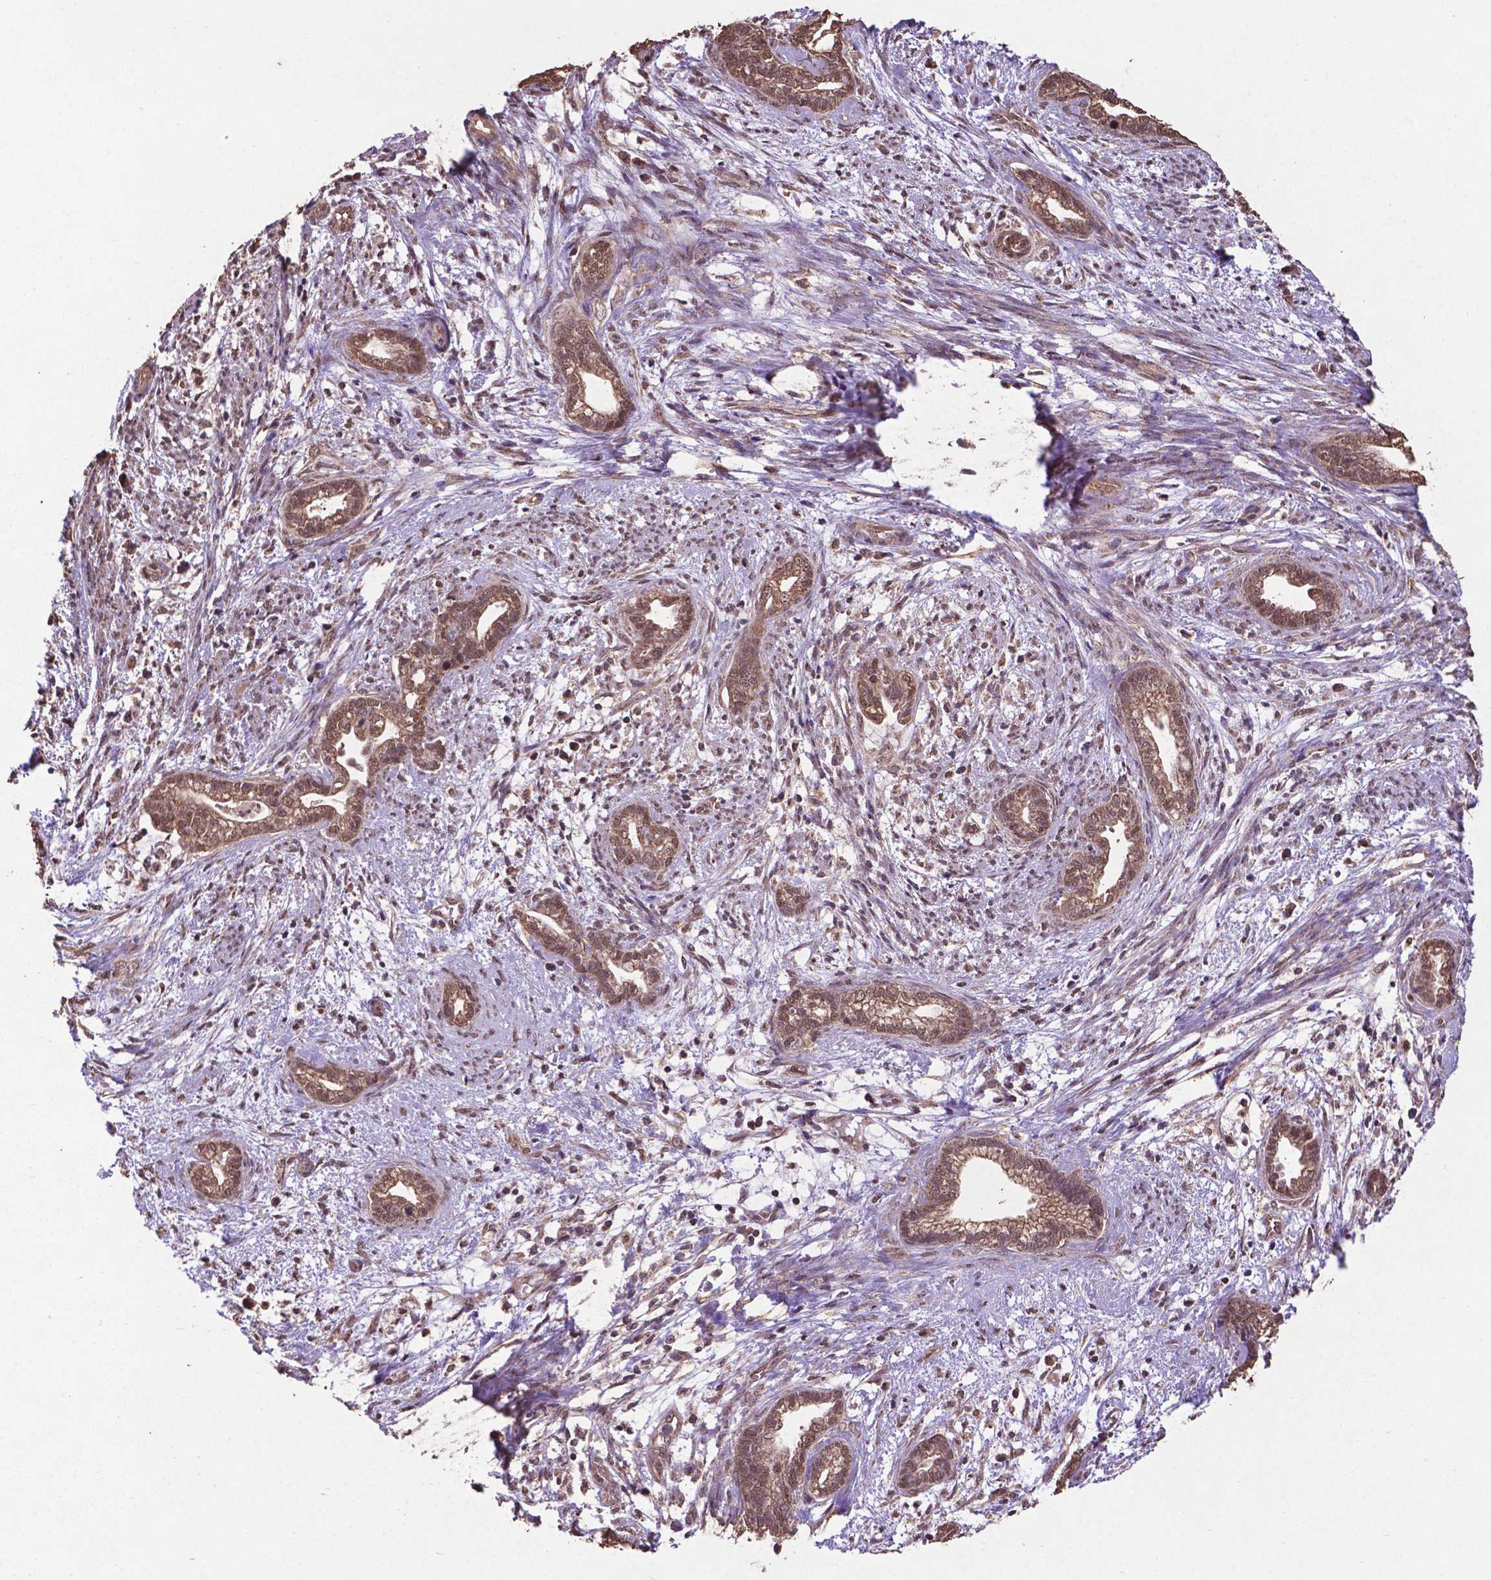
{"staining": {"intensity": "moderate", "quantity": ">75%", "location": "cytoplasmic/membranous,nuclear"}, "tissue": "cervical cancer", "cell_type": "Tumor cells", "image_type": "cancer", "snomed": [{"axis": "morphology", "description": "Adenocarcinoma, NOS"}, {"axis": "topography", "description": "Cervix"}], "caption": "The photomicrograph reveals staining of adenocarcinoma (cervical), revealing moderate cytoplasmic/membranous and nuclear protein positivity (brown color) within tumor cells.", "gene": "DCAF1", "patient": {"sex": "female", "age": 62}}